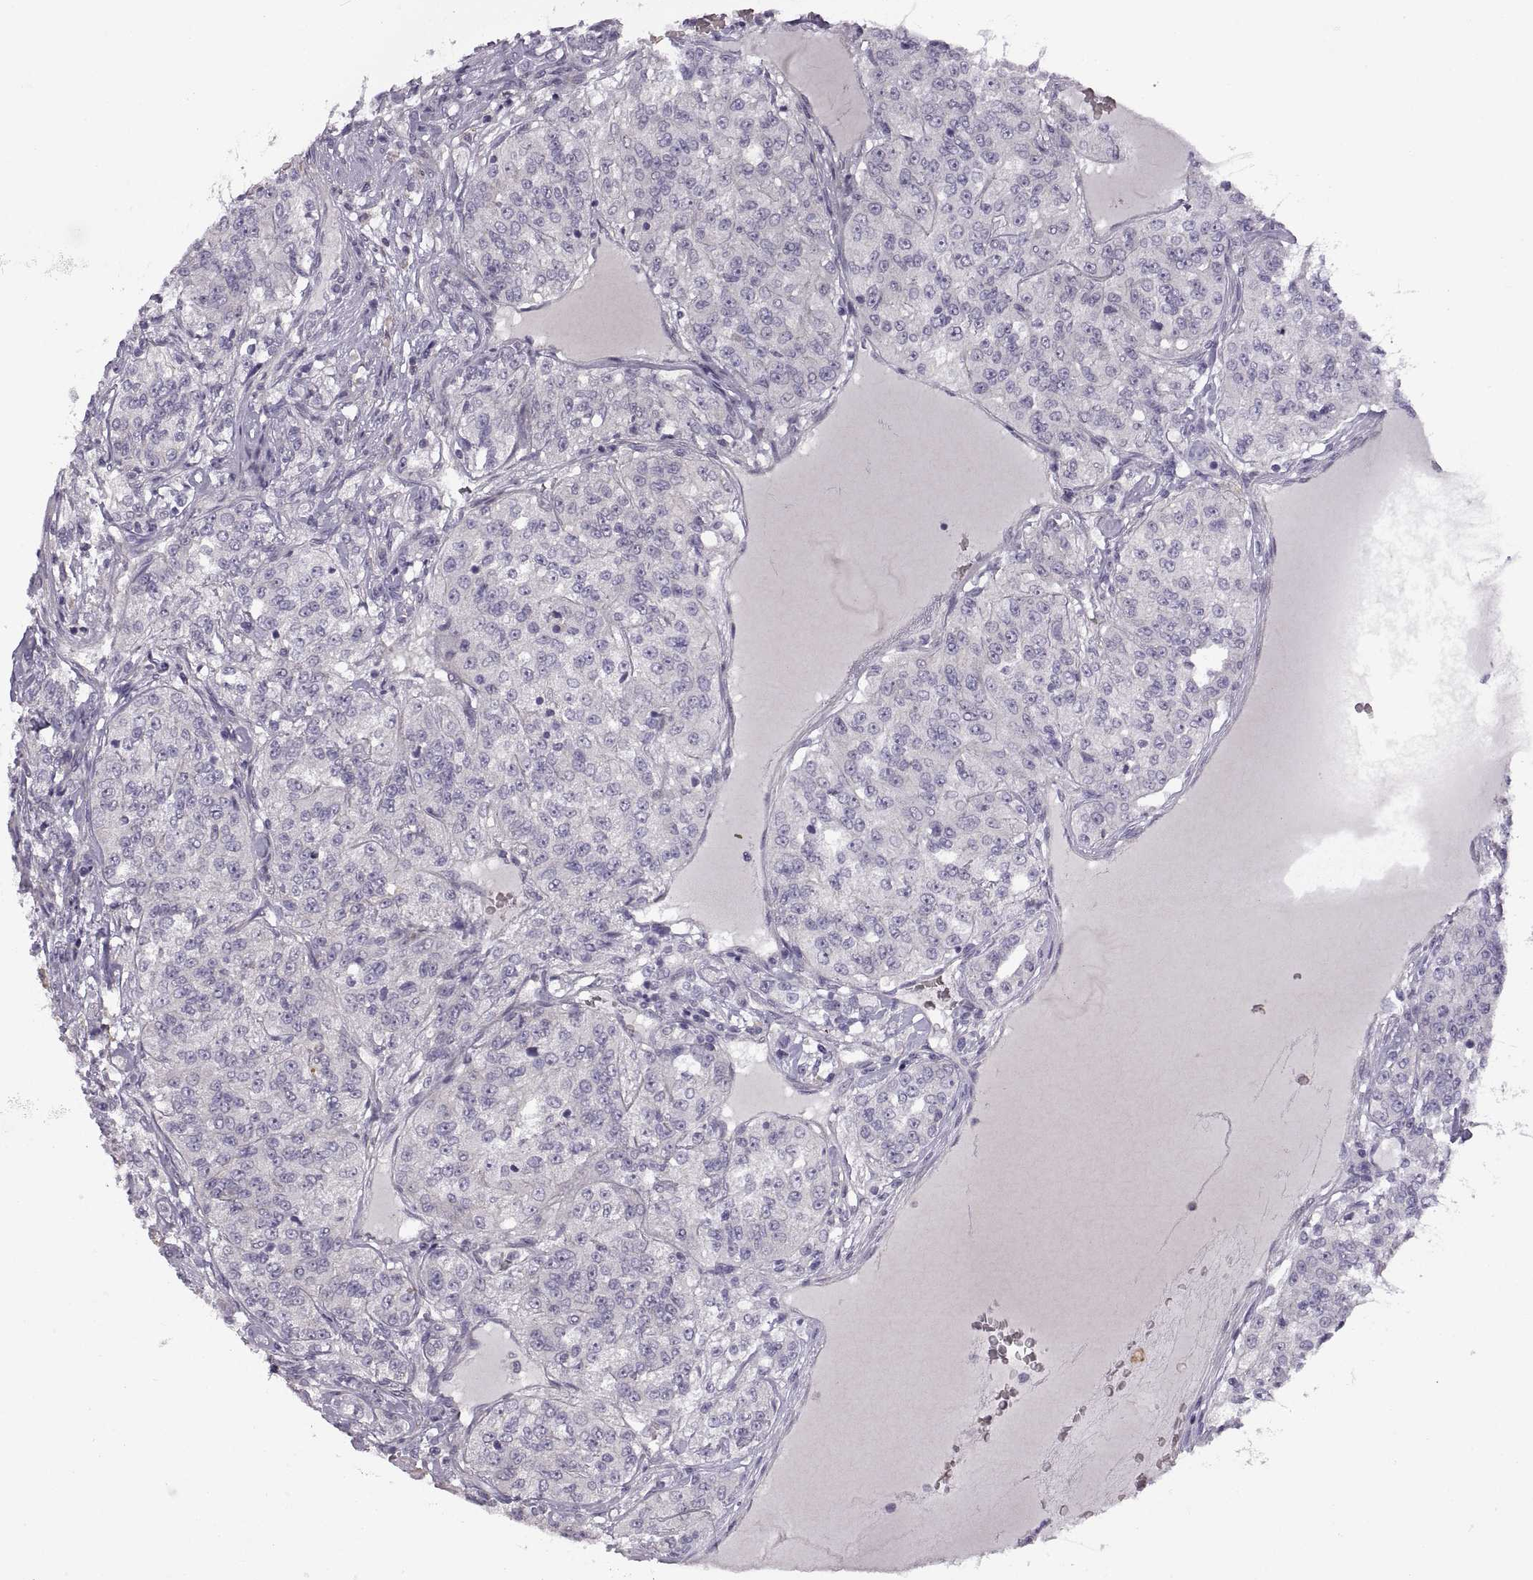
{"staining": {"intensity": "negative", "quantity": "none", "location": "none"}, "tissue": "renal cancer", "cell_type": "Tumor cells", "image_type": "cancer", "snomed": [{"axis": "morphology", "description": "Adenocarcinoma, NOS"}, {"axis": "topography", "description": "Kidney"}], "caption": "This photomicrograph is of renal cancer (adenocarcinoma) stained with immunohistochemistry (IHC) to label a protein in brown with the nuclei are counter-stained blue. There is no expression in tumor cells.", "gene": "MEIOC", "patient": {"sex": "female", "age": 63}}